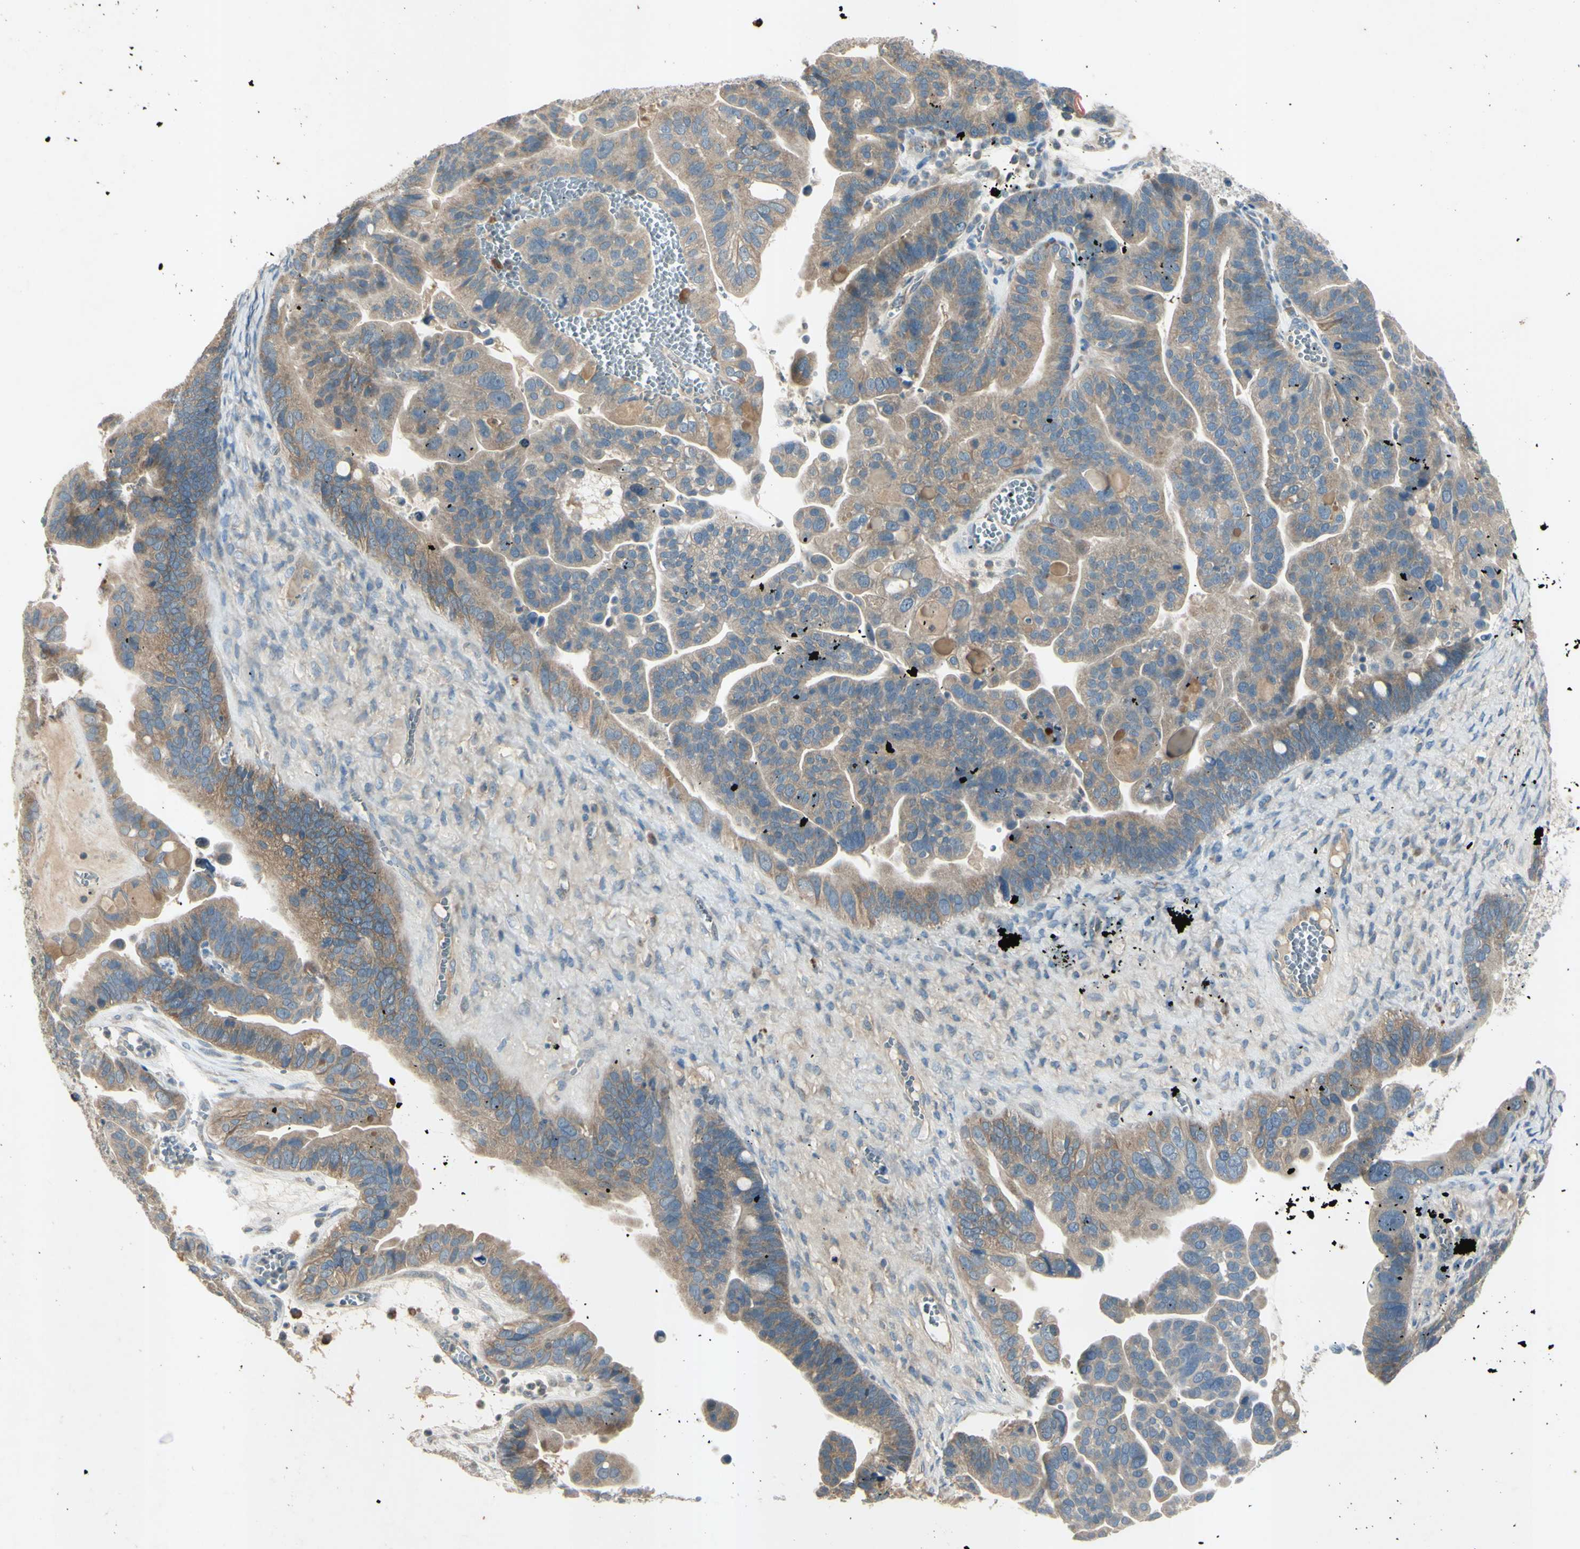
{"staining": {"intensity": "moderate", "quantity": ">75%", "location": "cytoplasmic/membranous"}, "tissue": "ovarian cancer", "cell_type": "Tumor cells", "image_type": "cancer", "snomed": [{"axis": "morphology", "description": "Cystadenocarcinoma, serous, NOS"}, {"axis": "topography", "description": "Ovary"}], "caption": "Immunohistochemistry (IHC) histopathology image of human ovarian cancer (serous cystadenocarcinoma) stained for a protein (brown), which shows medium levels of moderate cytoplasmic/membranous expression in approximately >75% of tumor cells.", "gene": "AATK", "patient": {"sex": "female", "age": 56}}